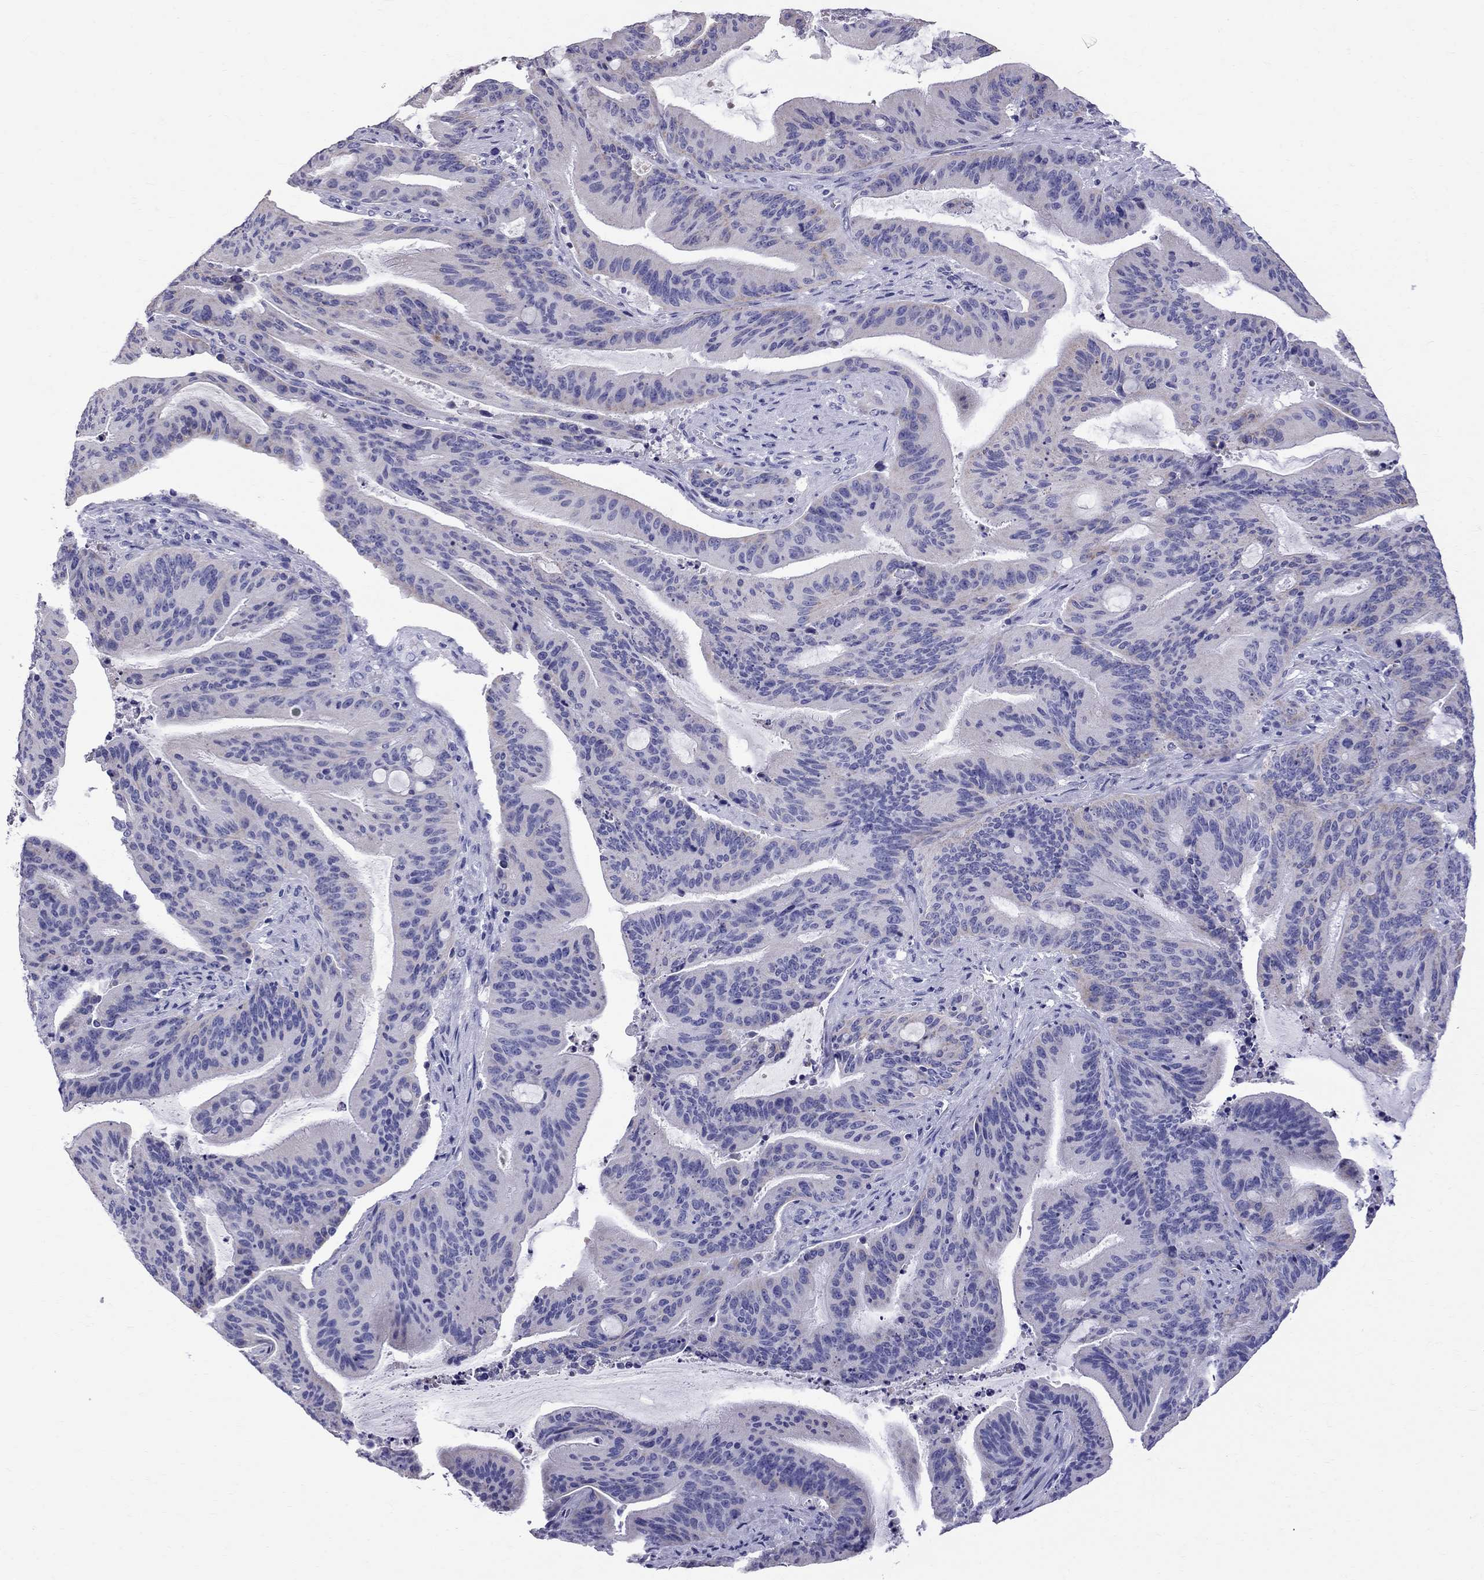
{"staining": {"intensity": "negative", "quantity": "none", "location": "none"}, "tissue": "liver cancer", "cell_type": "Tumor cells", "image_type": "cancer", "snomed": [{"axis": "morphology", "description": "Cholangiocarcinoma"}, {"axis": "topography", "description": "Liver"}], "caption": "A high-resolution photomicrograph shows immunohistochemistry (IHC) staining of liver cancer (cholangiocarcinoma), which exhibits no significant expression in tumor cells.", "gene": "TTLL13", "patient": {"sex": "female", "age": 73}}